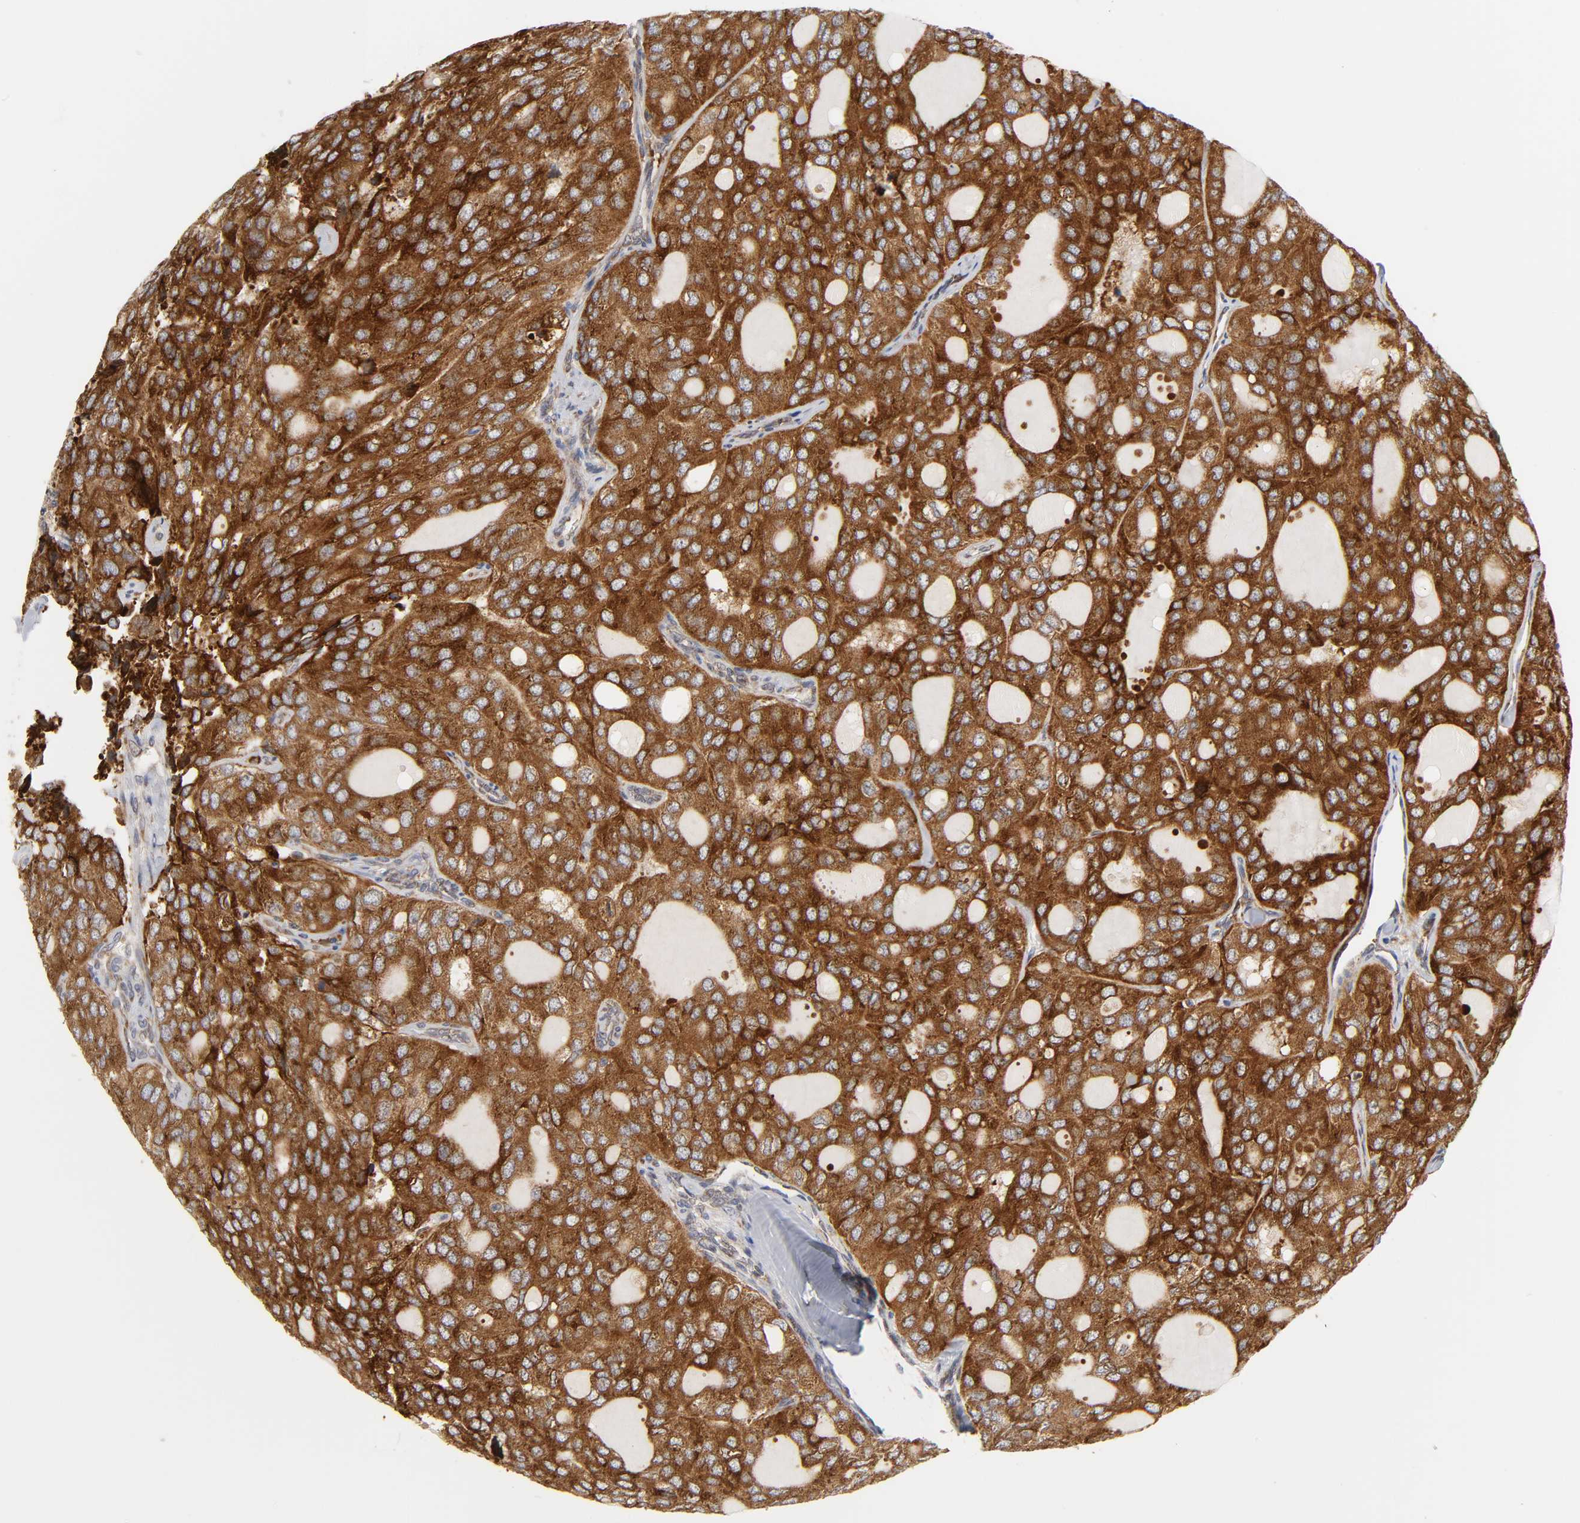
{"staining": {"intensity": "strong", "quantity": ">75%", "location": "cytoplasmic/membranous"}, "tissue": "thyroid cancer", "cell_type": "Tumor cells", "image_type": "cancer", "snomed": [{"axis": "morphology", "description": "Follicular adenoma carcinoma, NOS"}, {"axis": "topography", "description": "Thyroid gland"}], "caption": "A brown stain highlights strong cytoplasmic/membranous staining of a protein in human thyroid cancer (follicular adenoma carcinoma) tumor cells.", "gene": "BAX", "patient": {"sex": "male", "age": 75}}